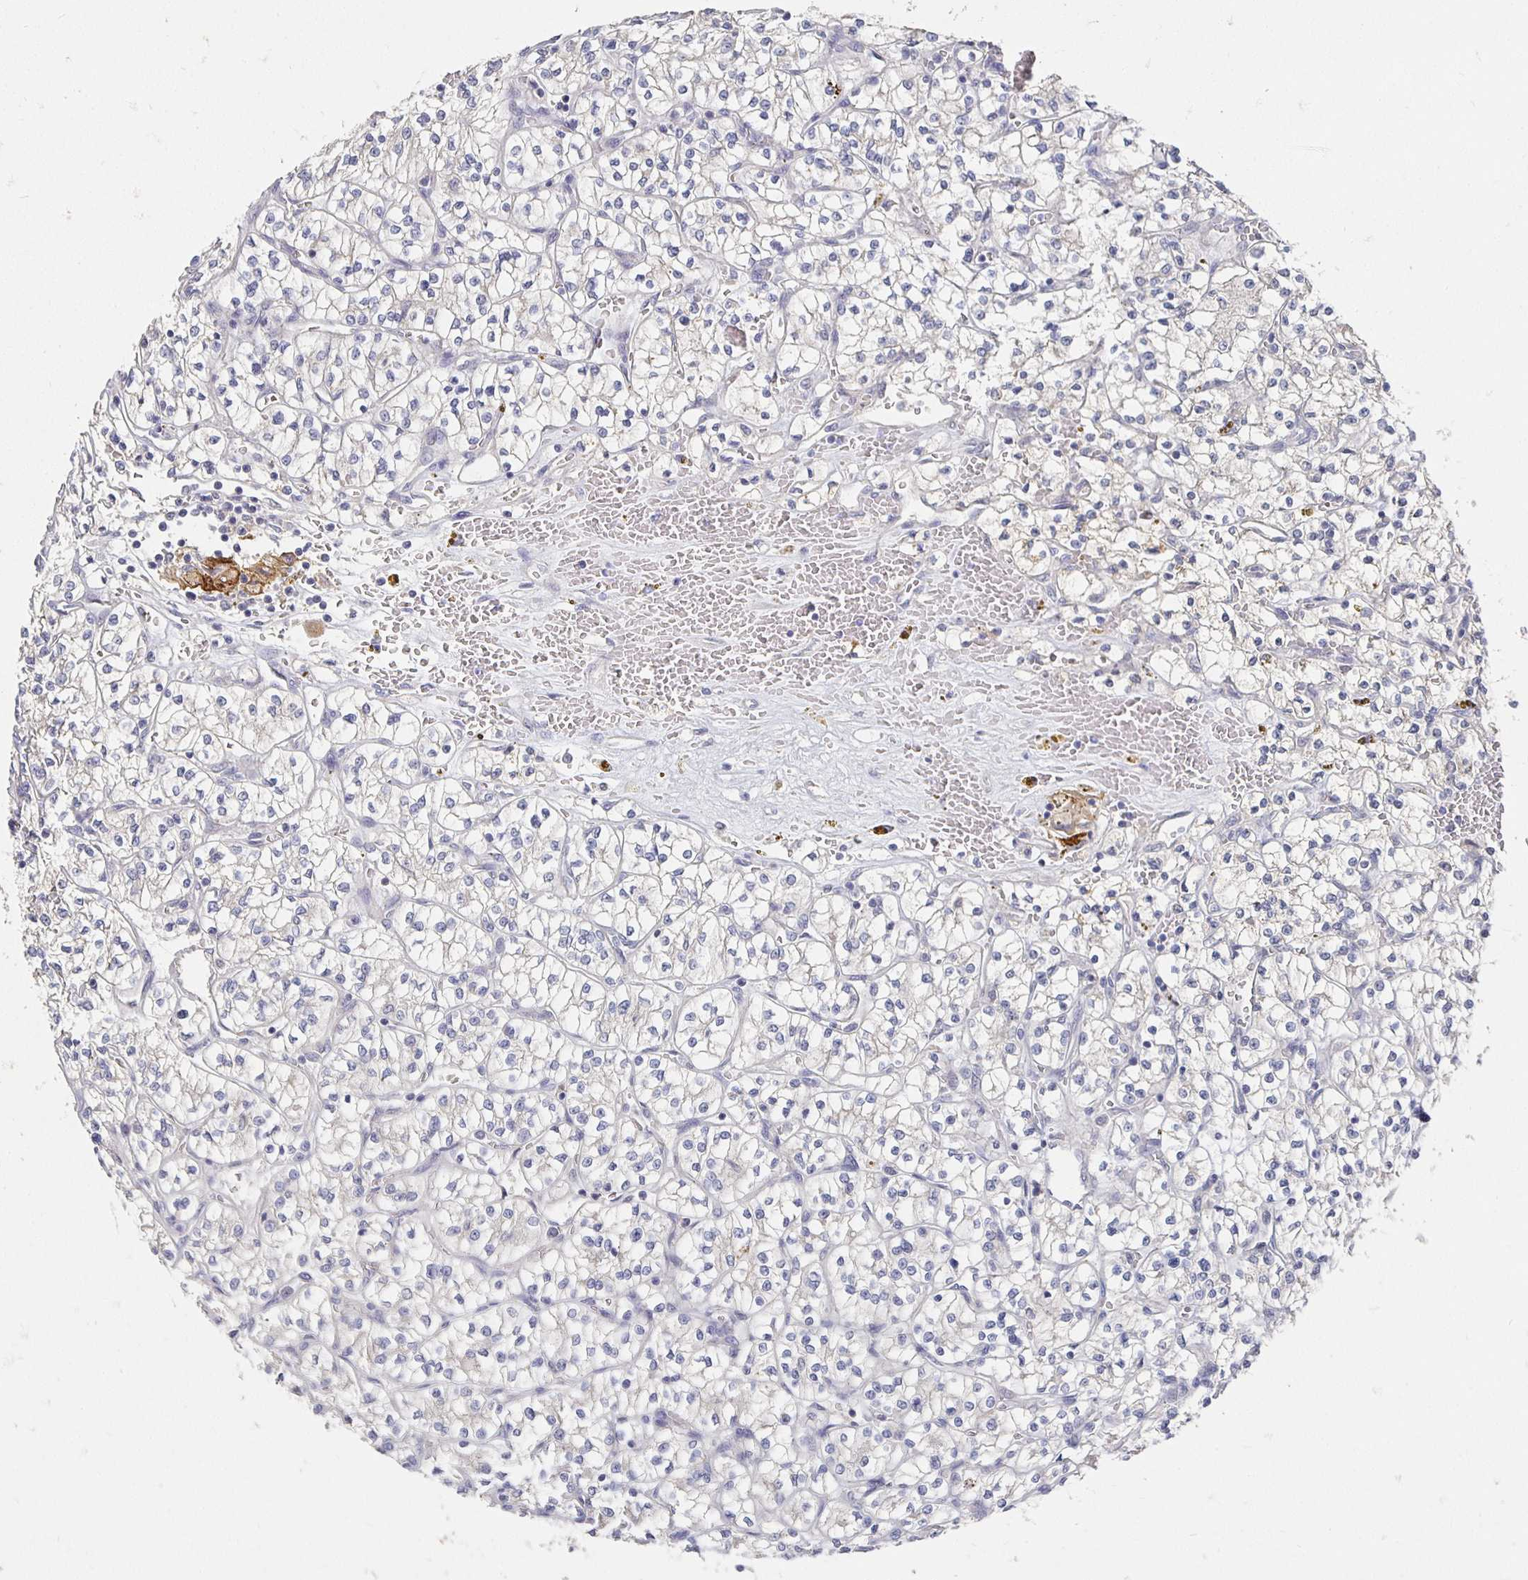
{"staining": {"intensity": "negative", "quantity": "none", "location": "none"}, "tissue": "renal cancer", "cell_type": "Tumor cells", "image_type": "cancer", "snomed": [{"axis": "morphology", "description": "Adenocarcinoma, NOS"}, {"axis": "topography", "description": "Kidney"}], "caption": "Immunohistochemistry (IHC) micrograph of renal cancer (adenocarcinoma) stained for a protein (brown), which exhibits no positivity in tumor cells.", "gene": "FKRP", "patient": {"sex": "female", "age": 64}}